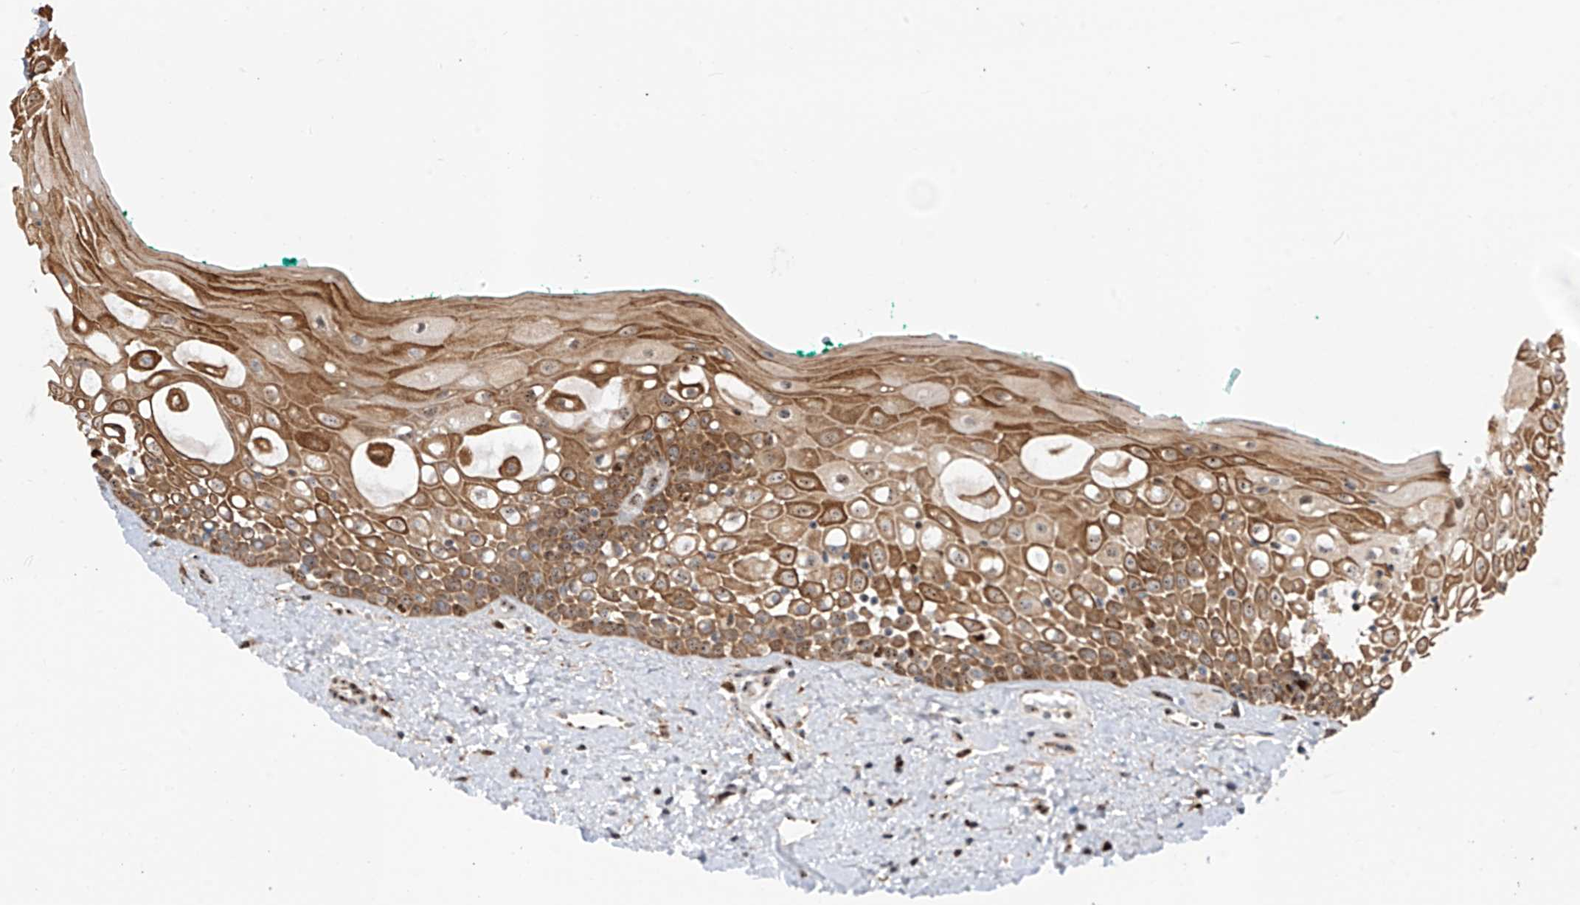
{"staining": {"intensity": "moderate", "quantity": ">75%", "location": "cytoplasmic/membranous,nuclear"}, "tissue": "oral mucosa", "cell_type": "Squamous epithelial cells", "image_type": "normal", "snomed": [{"axis": "morphology", "description": "Normal tissue, NOS"}, {"axis": "topography", "description": "Oral tissue"}], "caption": "IHC histopathology image of normal oral mucosa: human oral mucosa stained using IHC reveals medium levels of moderate protein expression localized specifically in the cytoplasmic/membranous,nuclear of squamous epithelial cells, appearing as a cytoplasmic/membranous,nuclear brown color.", "gene": "ZBTB8A", "patient": {"sex": "female", "age": 70}}